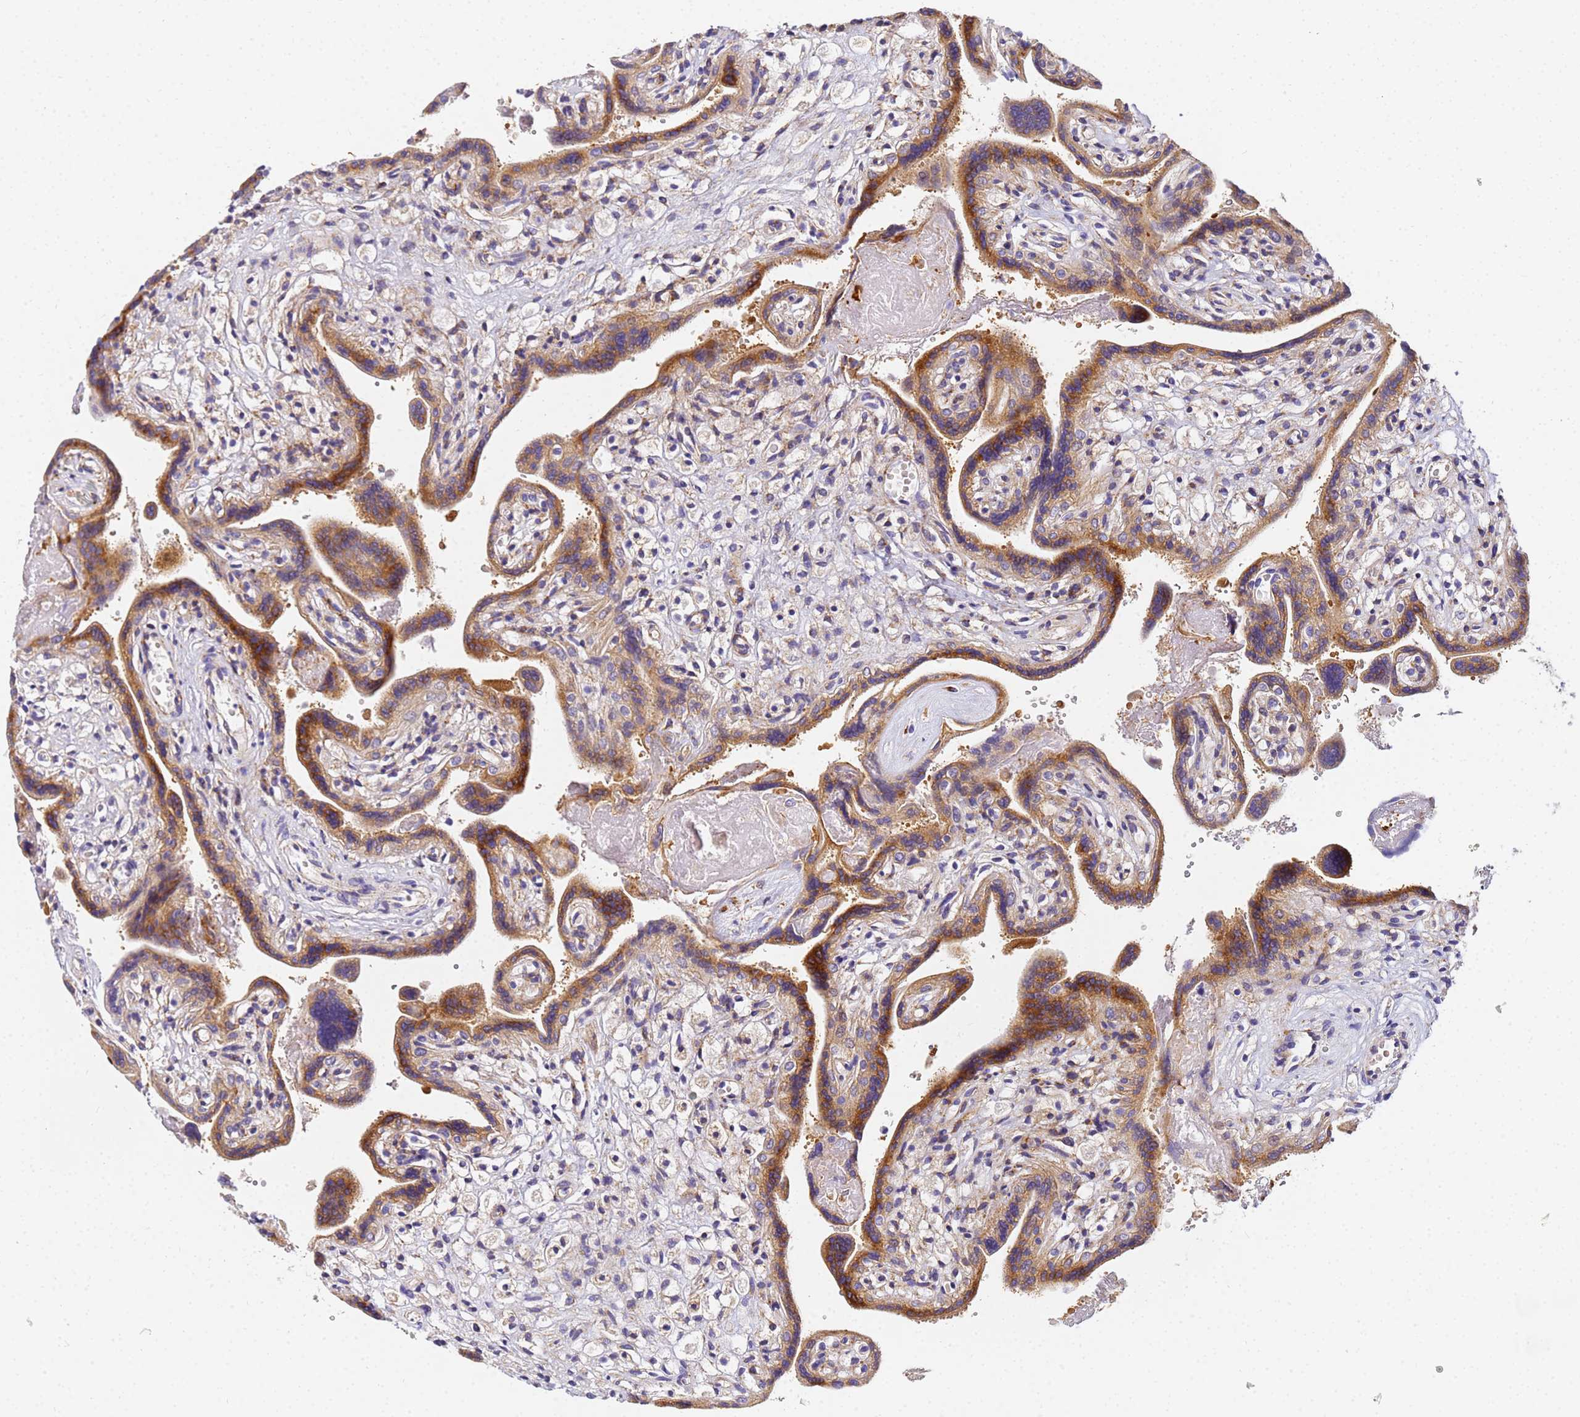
{"staining": {"intensity": "strong", "quantity": ">75%", "location": "cytoplasmic/membranous"}, "tissue": "placenta", "cell_type": "Trophoblastic cells", "image_type": "normal", "snomed": [{"axis": "morphology", "description": "Normal tissue, NOS"}, {"axis": "topography", "description": "Placenta"}], "caption": "Strong cytoplasmic/membranous protein expression is present in about >75% of trophoblastic cells in placenta.", "gene": "POM121C", "patient": {"sex": "female", "age": 37}}